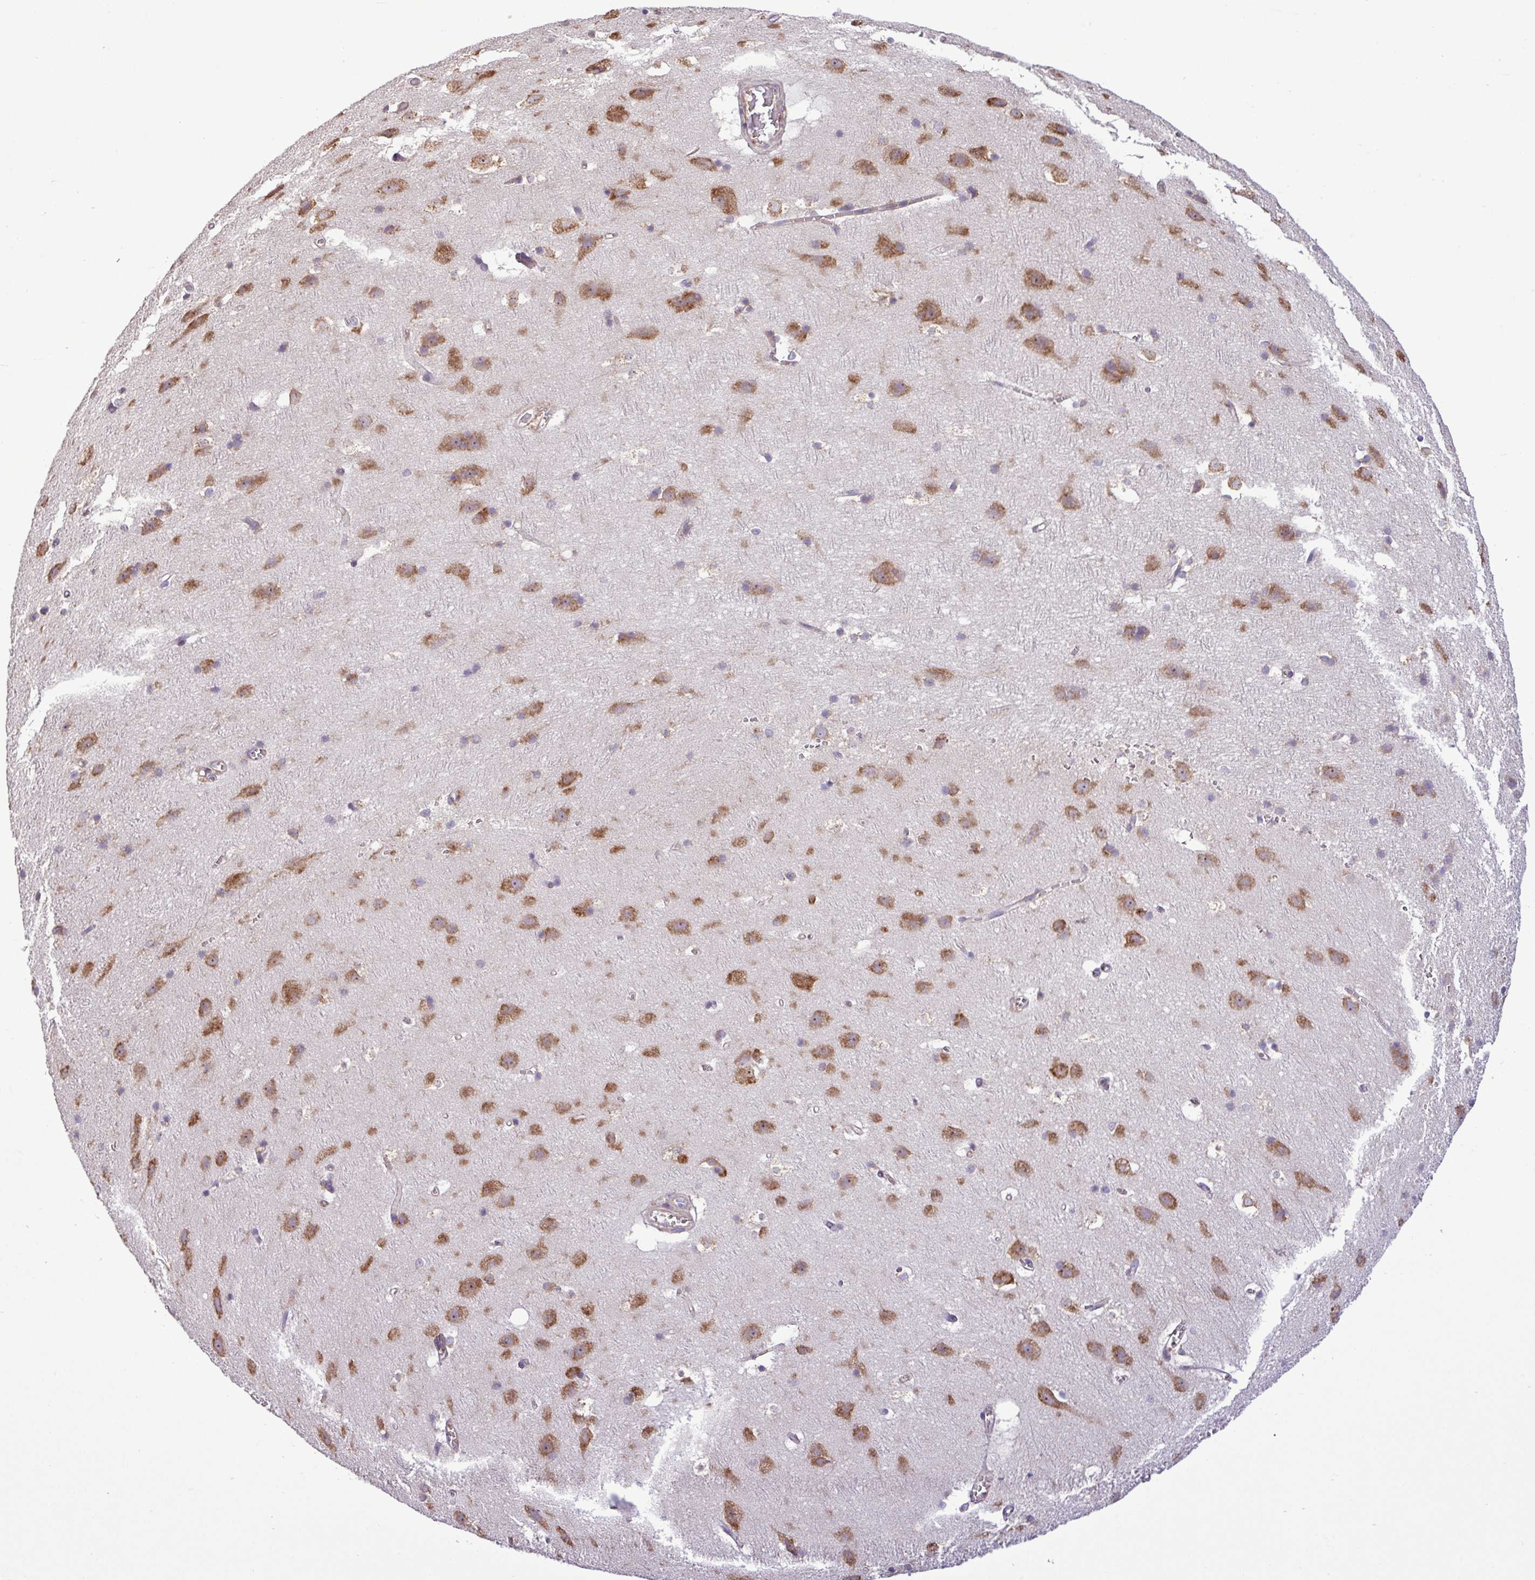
{"staining": {"intensity": "moderate", "quantity": "<25%", "location": "cytoplasmic/membranous"}, "tissue": "cerebral cortex", "cell_type": "Endothelial cells", "image_type": "normal", "snomed": [{"axis": "morphology", "description": "Normal tissue, NOS"}, {"axis": "topography", "description": "Cerebral cortex"}], "caption": "A brown stain highlights moderate cytoplasmic/membranous positivity of a protein in endothelial cells of unremarkable cerebral cortex. The protein is shown in brown color, while the nuclei are stained blue.", "gene": "RPL13", "patient": {"sex": "male", "age": 54}}